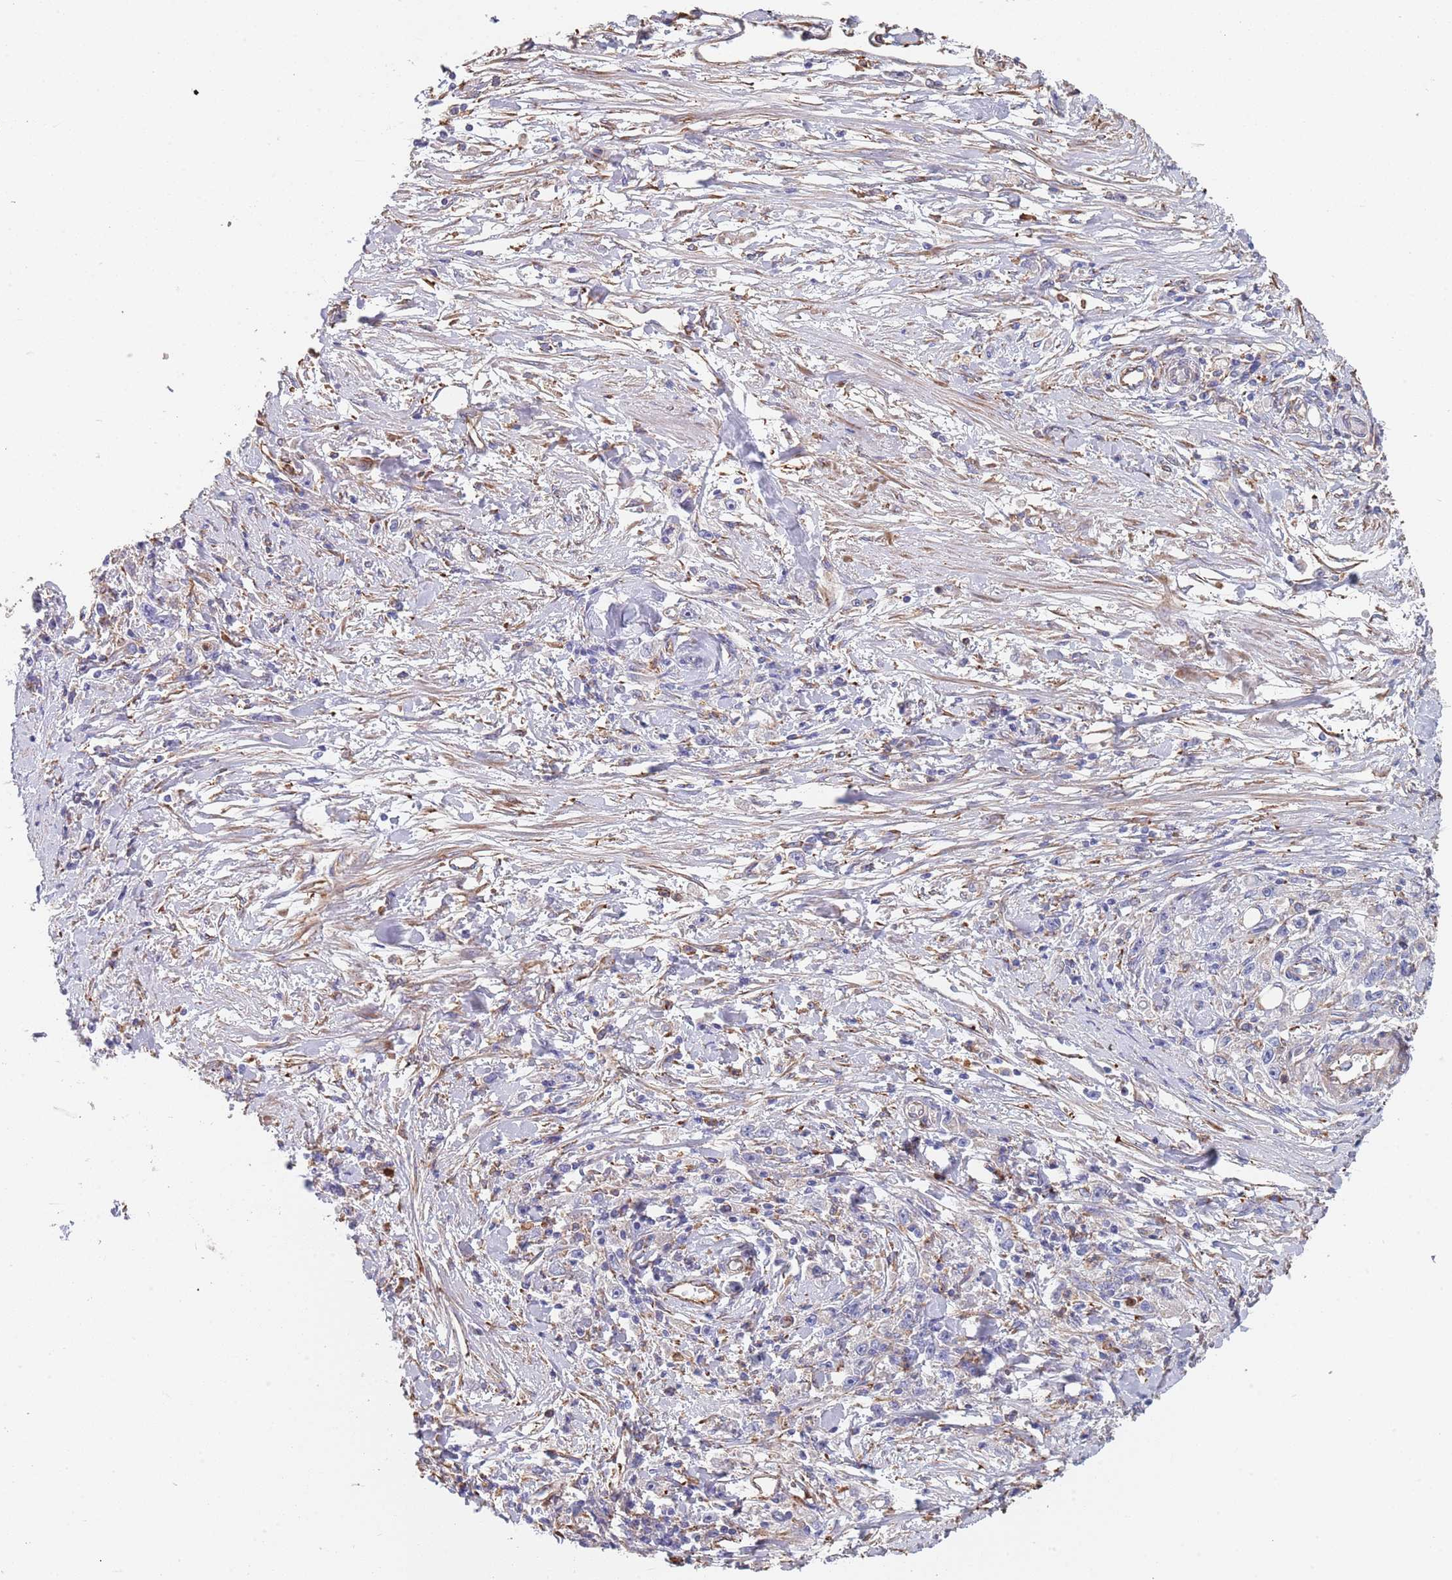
{"staining": {"intensity": "negative", "quantity": "none", "location": "none"}, "tissue": "stomach cancer", "cell_type": "Tumor cells", "image_type": "cancer", "snomed": [{"axis": "morphology", "description": "Adenocarcinoma, NOS"}, {"axis": "topography", "description": "Stomach"}], "caption": "IHC image of neoplastic tissue: stomach adenocarcinoma stained with DAB demonstrates no significant protein staining in tumor cells.", "gene": "DCUN1D3", "patient": {"sex": "female", "age": 59}}